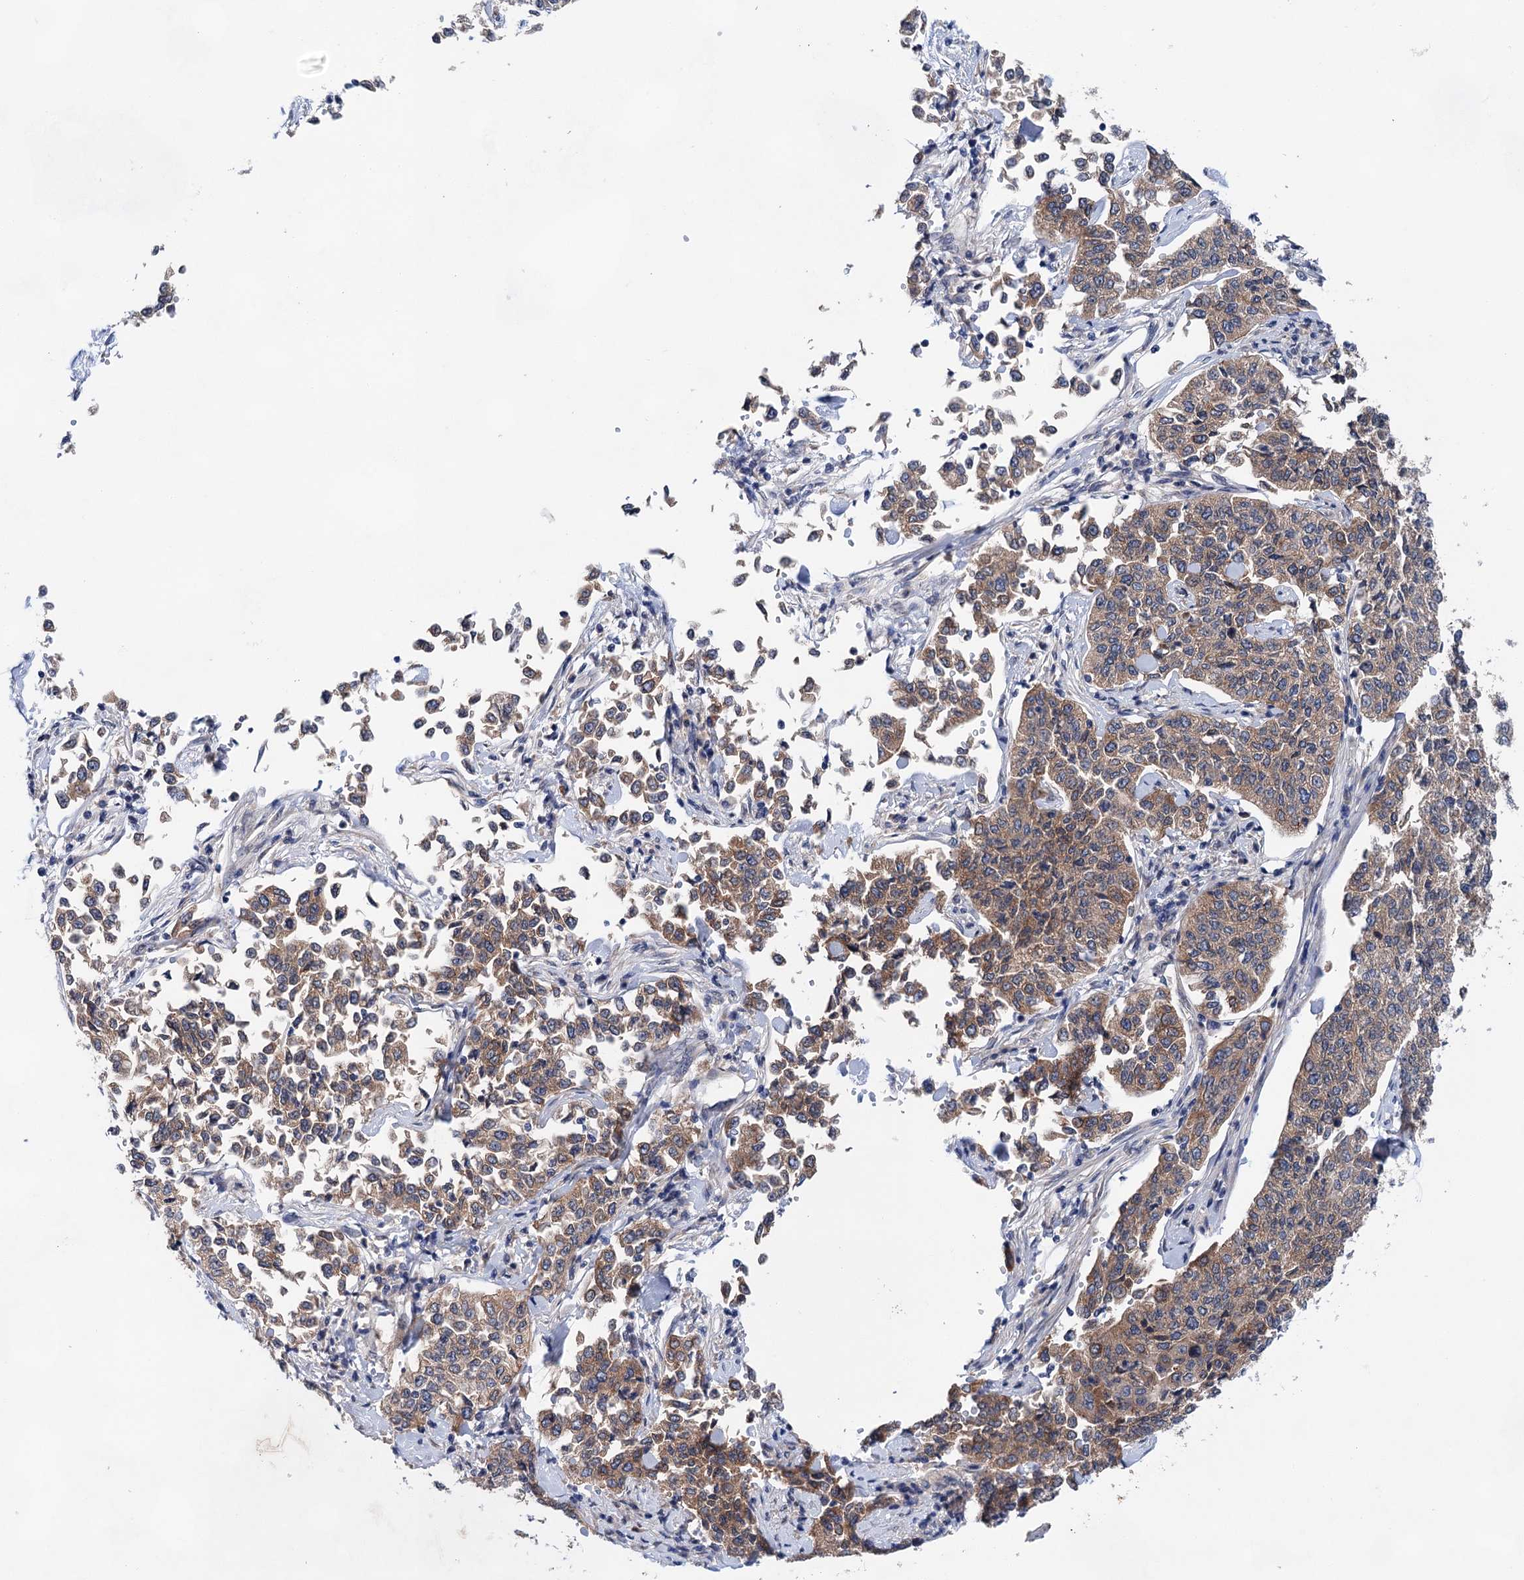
{"staining": {"intensity": "moderate", "quantity": ">75%", "location": "cytoplasmic/membranous"}, "tissue": "cervical cancer", "cell_type": "Tumor cells", "image_type": "cancer", "snomed": [{"axis": "morphology", "description": "Squamous cell carcinoma, NOS"}, {"axis": "topography", "description": "Cervix"}], "caption": "Immunohistochemical staining of cervical squamous cell carcinoma demonstrates moderate cytoplasmic/membranous protein expression in about >75% of tumor cells.", "gene": "MORN3", "patient": {"sex": "female", "age": 35}}